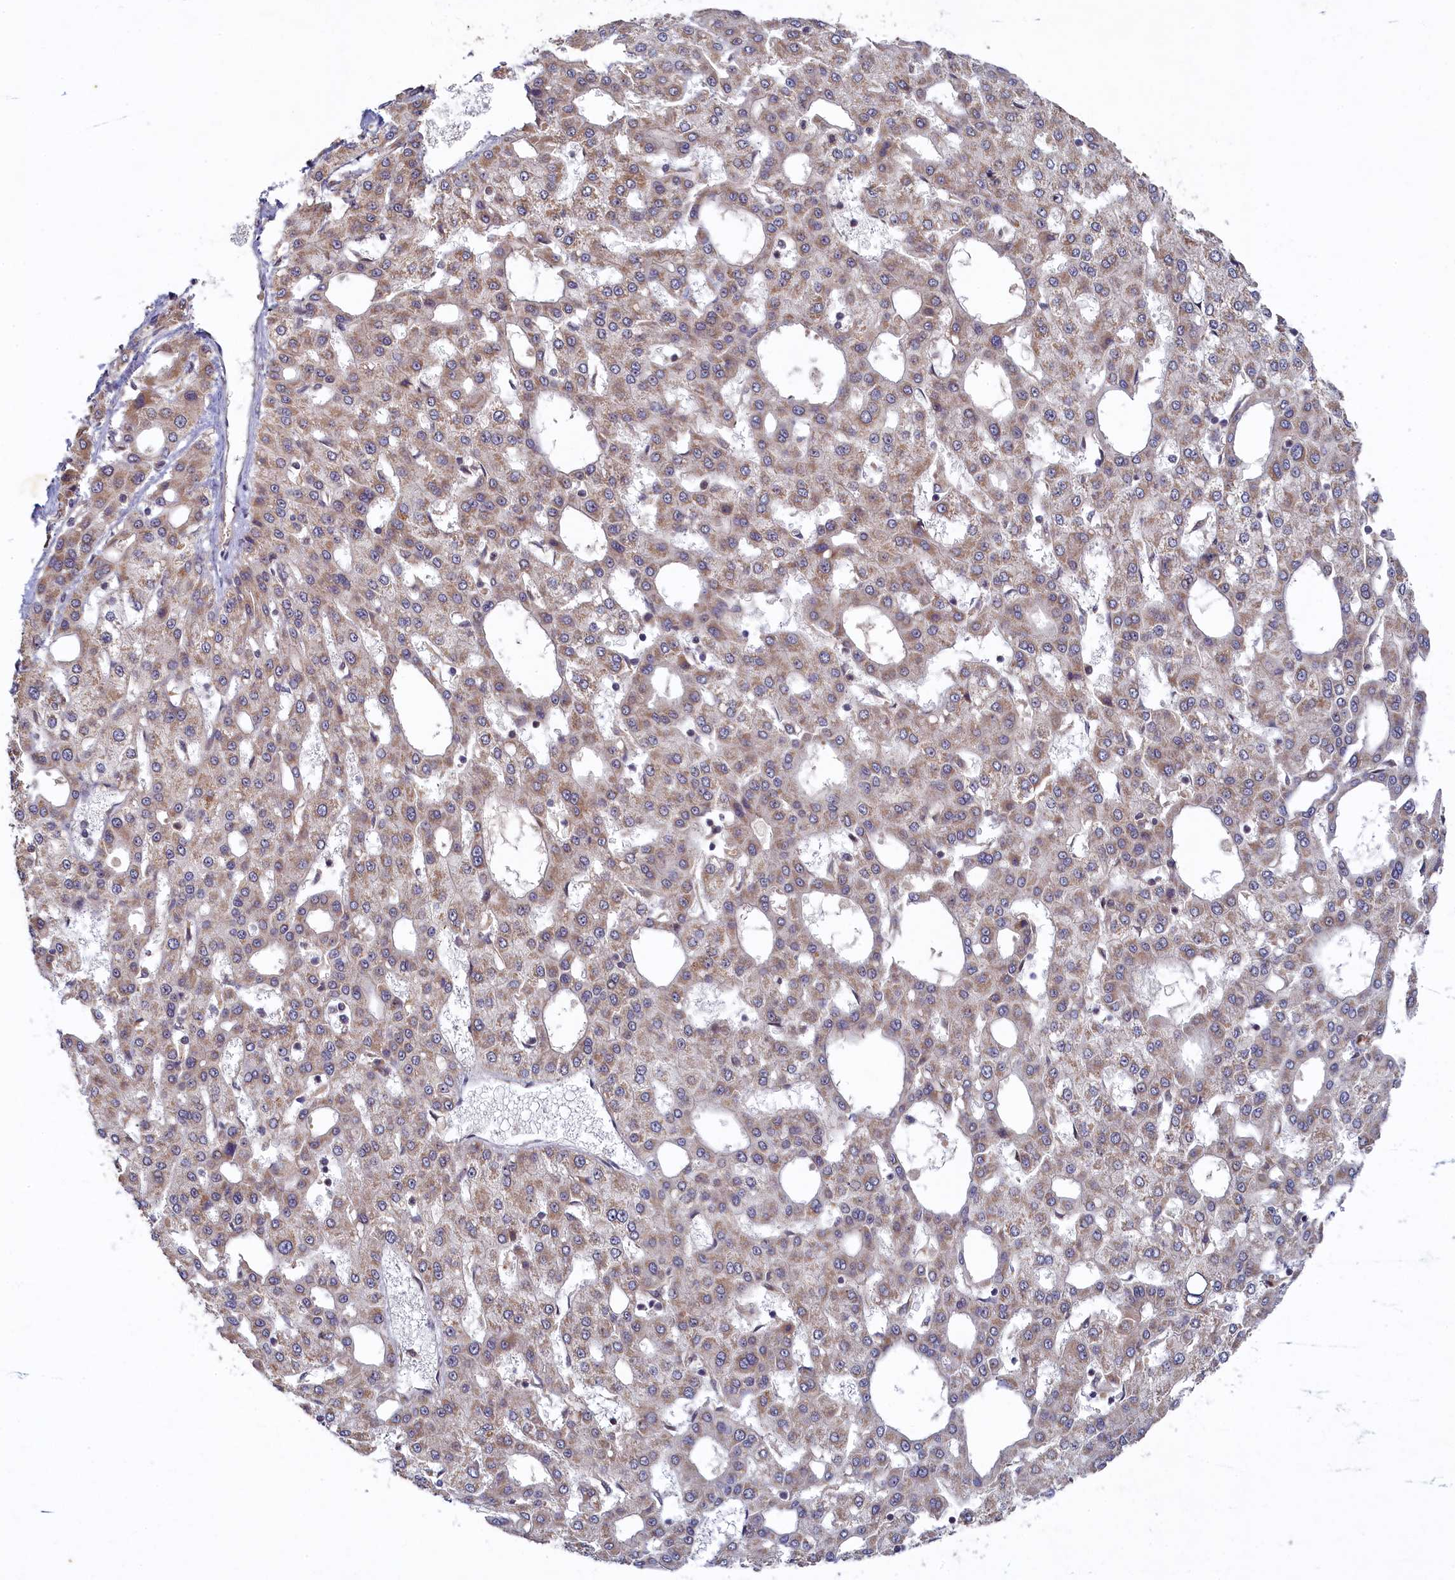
{"staining": {"intensity": "weak", "quantity": ">75%", "location": "cytoplasmic/membranous"}, "tissue": "liver cancer", "cell_type": "Tumor cells", "image_type": "cancer", "snomed": [{"axis": "morphology", "description": "Carcinoma, Hepatocellular, NOS"}, {"axis": "topography", "description": "Liver"}], "caption": "Brown immunohistochemical staining in liver cancer (hepatocellular carcinoma) displays weak cytoplasmic/membranous positivity in approximately >75% of tumor cells.", "gene": "CEP20", "patient": {"sex": "male", "age": 47}}